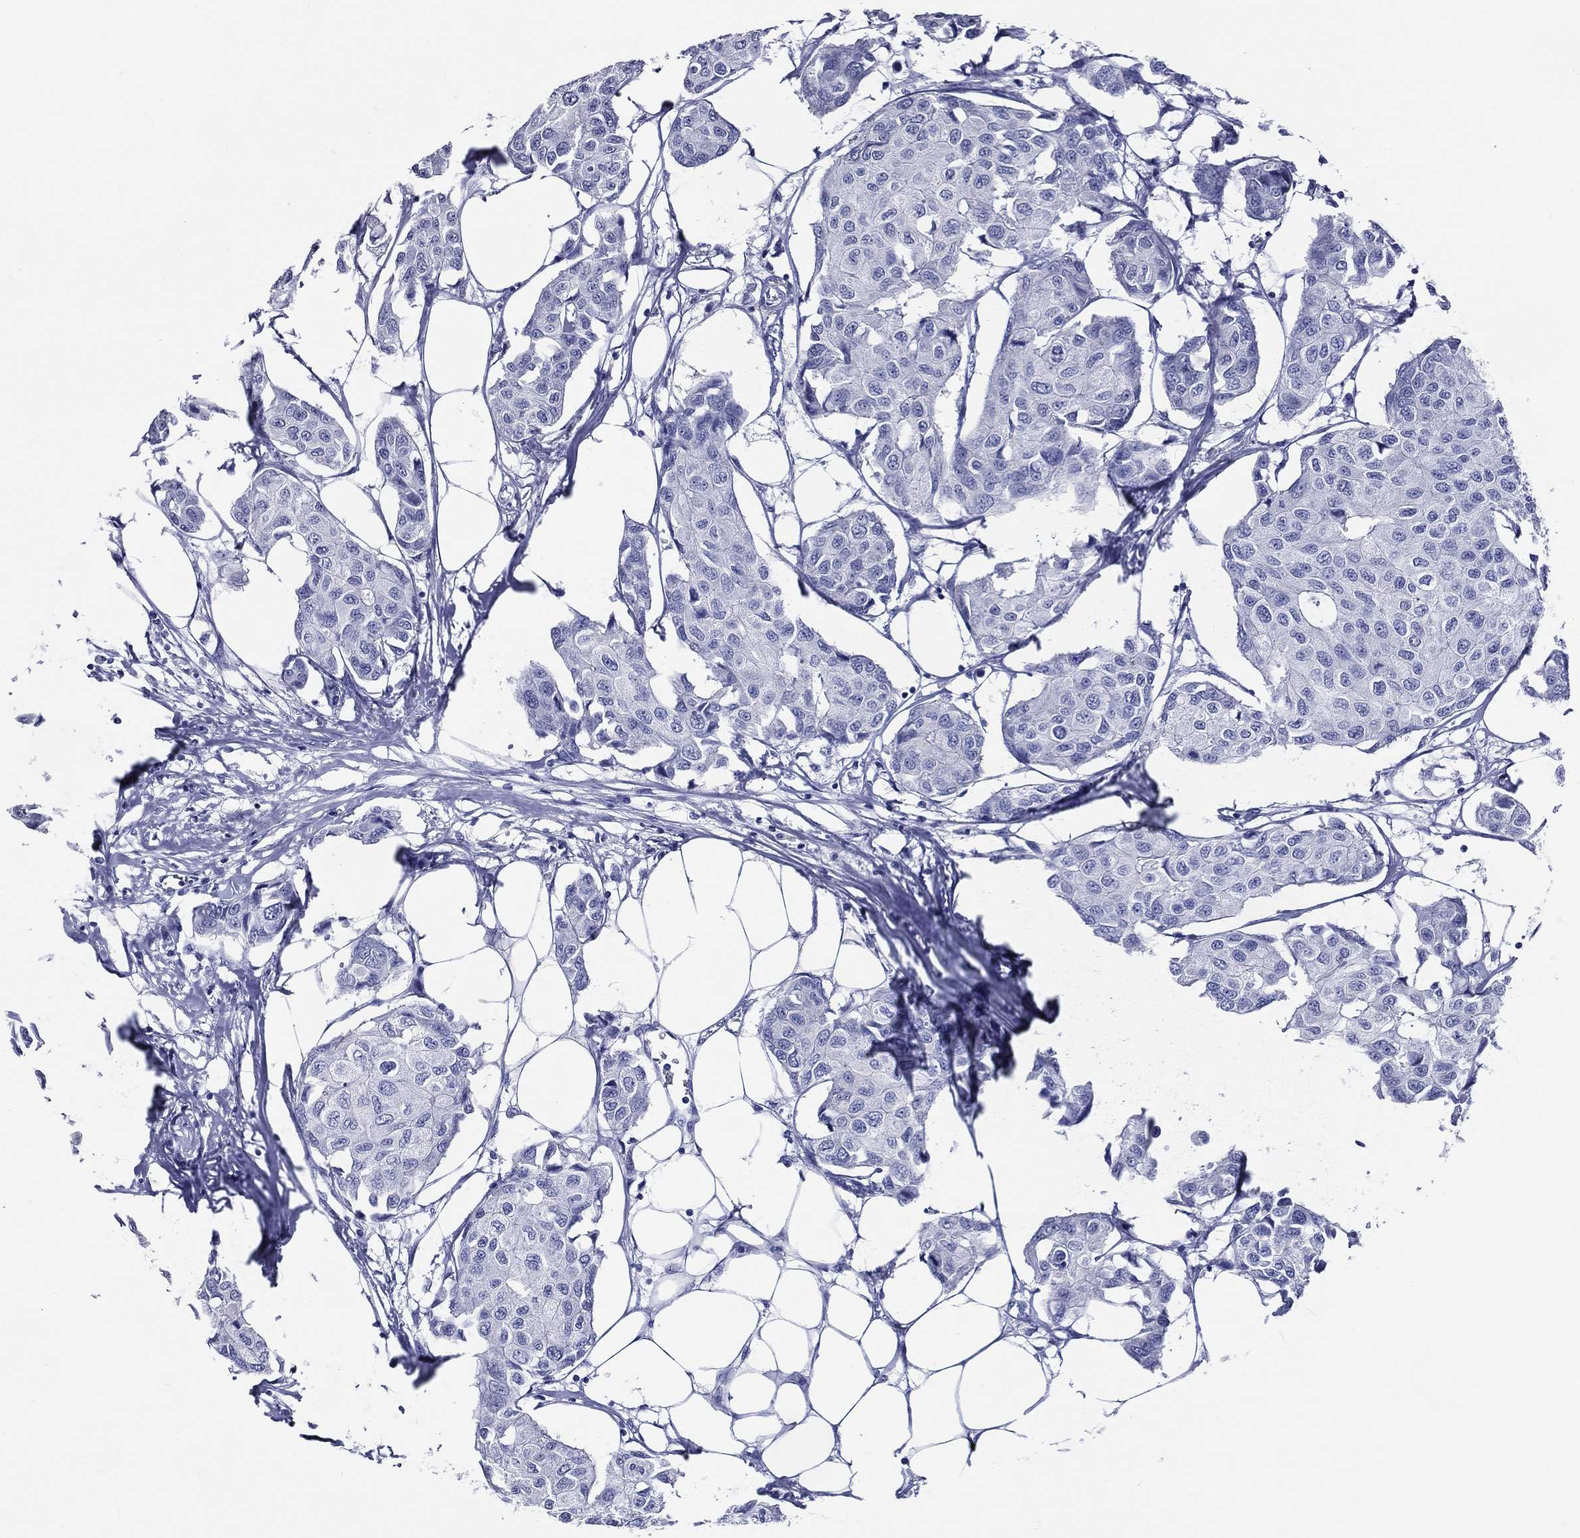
{"staining": {"intensity": "negative", "quantity": "none", "location": "none"}, "tissue": "breast cancer", "cell_type": "Tumor cells", "image_type": "cancer", "snomed": [{"axis": "morphology", "description": "Duct carcinoma"}, {"axis": "topography", "description": "Breast"}], "caption": "The histopathology image exhibits no staining of tumor cells in breast cancer (invasive ductal carcinoma).", "gene": "ACE2", "patient": {"sex": "female", "age": 80}}